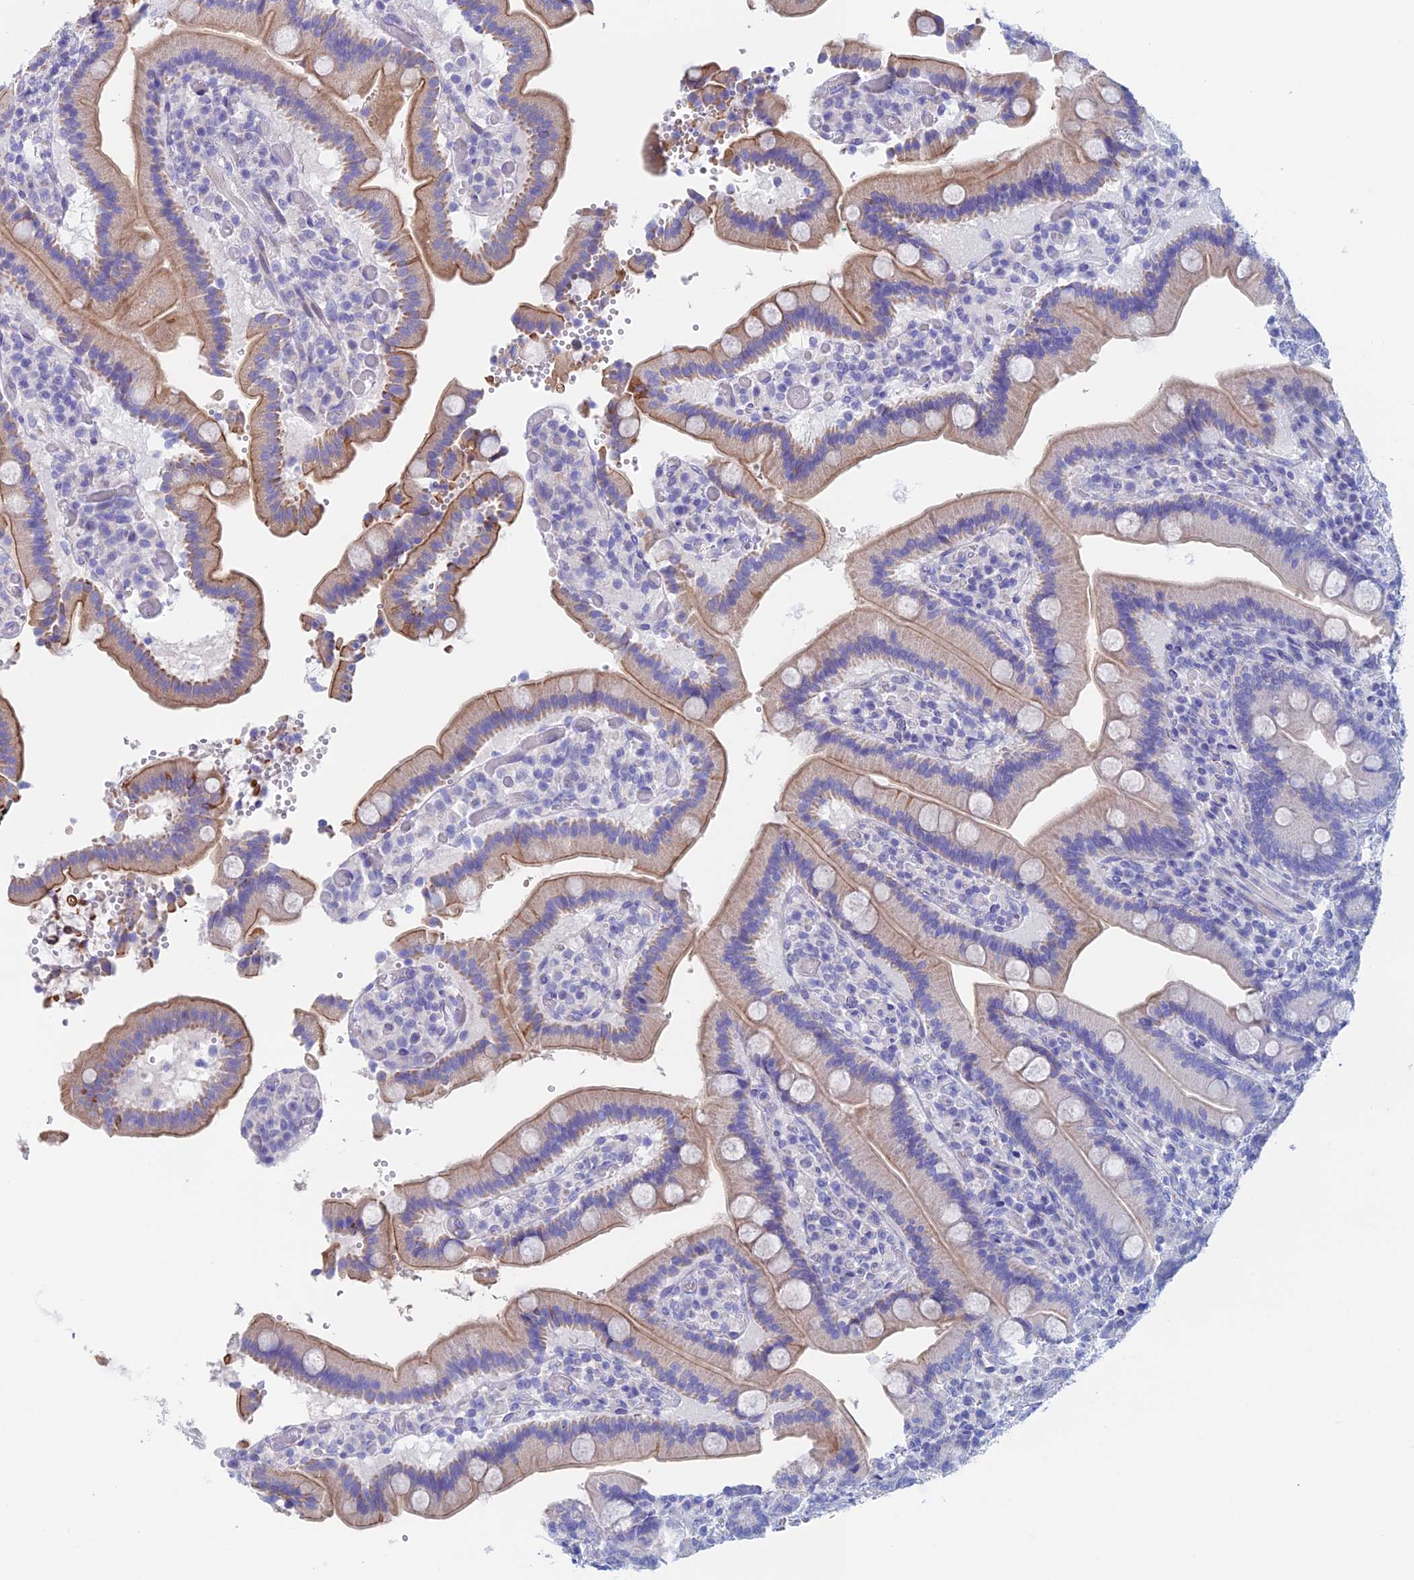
{"staining": {"intensity": "moderate", "quantity": "25%-75%", "location": "cytoplasmic/membranous"}, "tissue": "duodenum", "cell_type": "Glandular cells", "image_type": "normal", "snomed": [{"axis": "morphology", "description": "Normal tissue, NOS"}, {"axis": "topography", "description": "Duodenum"}], "caption": "IHC staining of unremarkable duodenum, which exhibits medium levels of moderate cytoplasmic/membranous positivity in approximately 25%-75% of glandular cells indicating moderate cytoplasmic/membranous protein expression. The staining was performed using DAB (brown) for protein detection and nuclei were counterstained in hematoxylin (blue).", "gene": "PSMC3IP", "patient": {"sex": "female", "age": 62}}